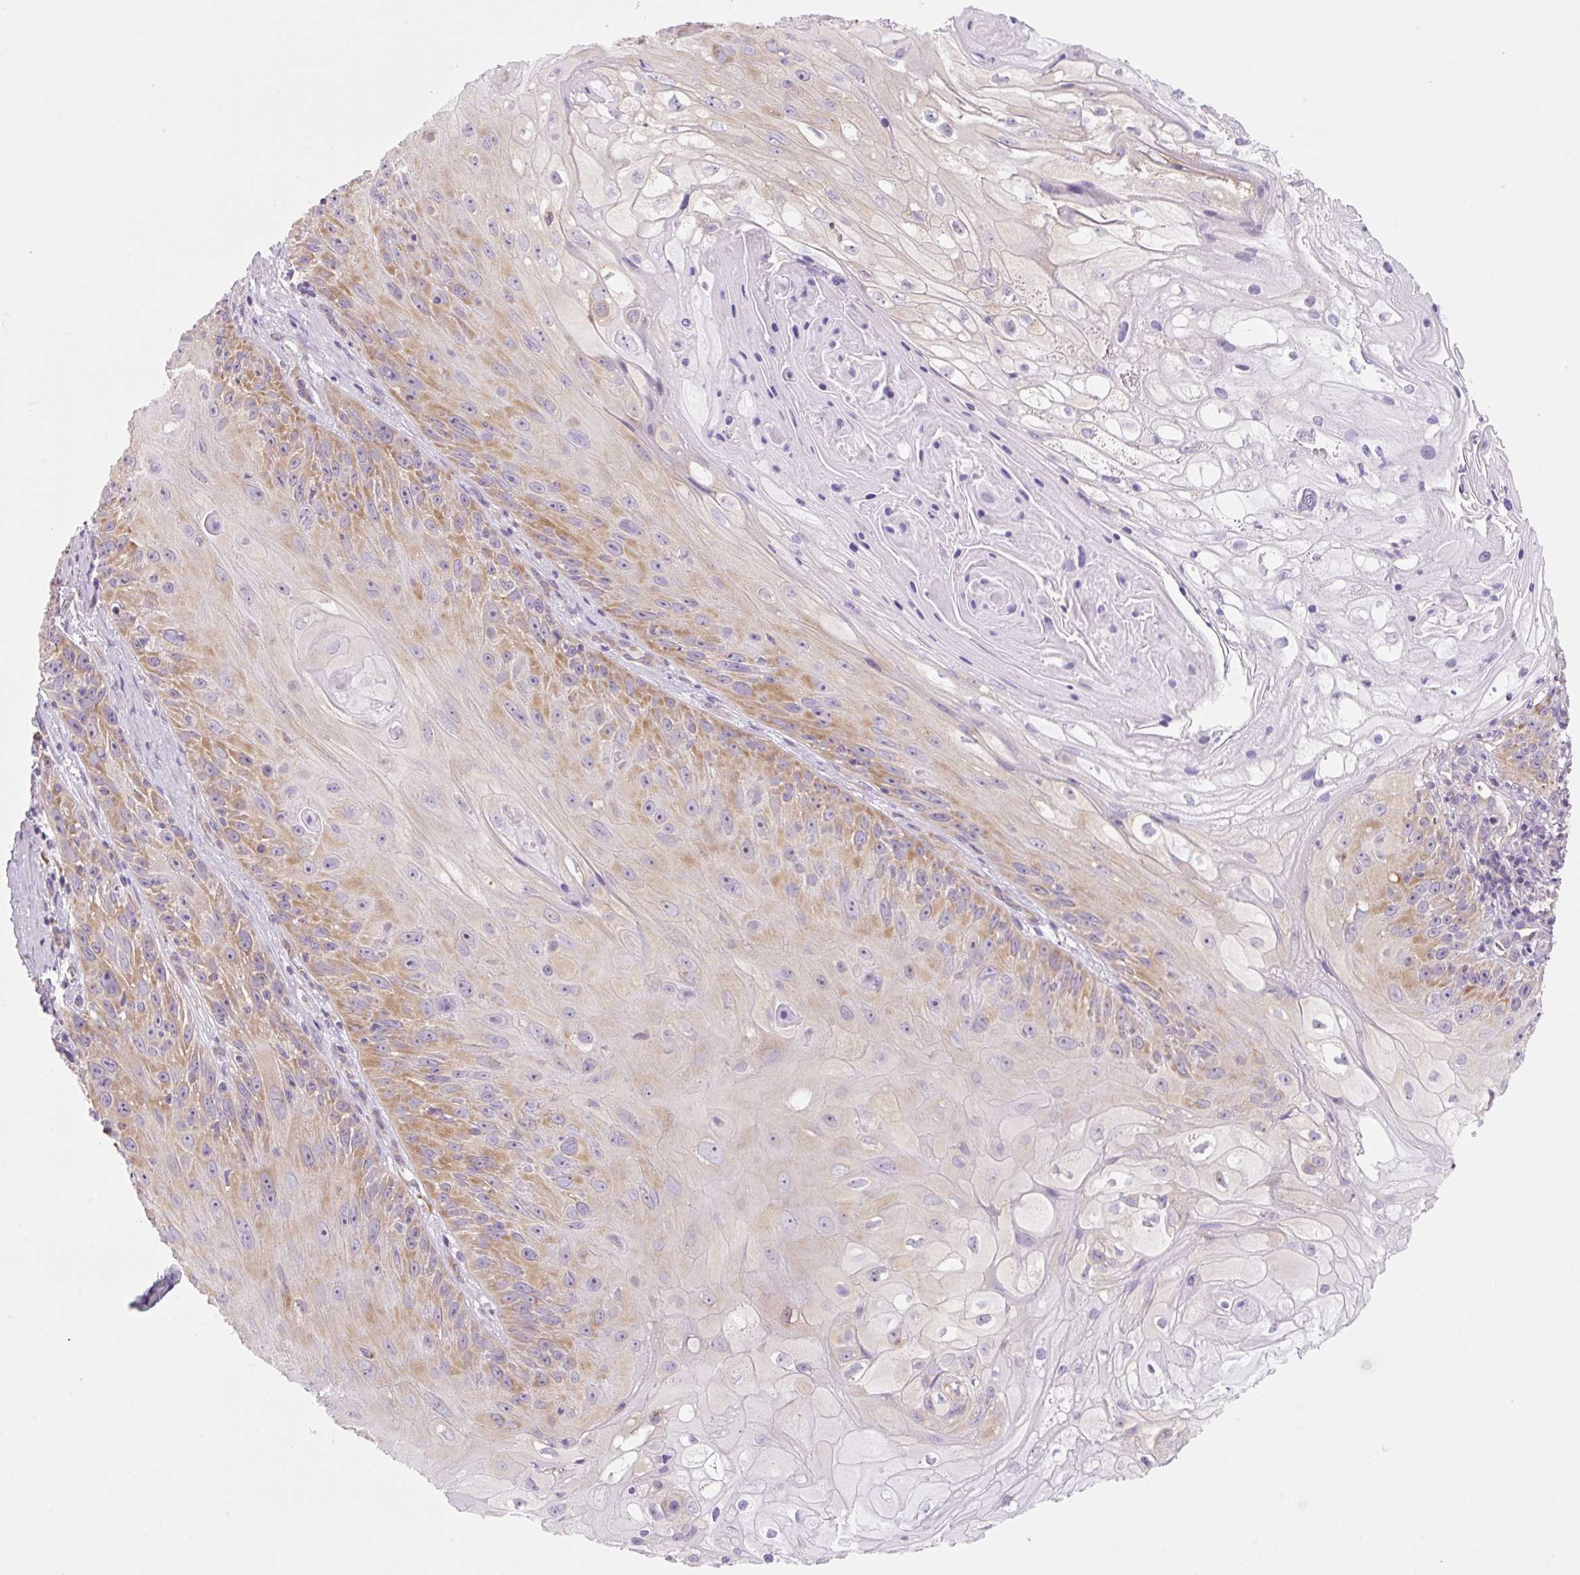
{"staining": {"intensity": "moderate", "quantity": "25%-75%", "location": "cytoplasmic/membranous"}, "tissue": "skin cancer", "cell_type": "Tumor cells", "image_type": "cancer", "snomed": [{"axis": "morphology", "description": "Squamous cell carcinoma, NOS"}, {"axis": "topography", "description": "Skin"}, {"axis": "topography", "description": "Vulva"}], "caption": "High-power microscopy captured an immunohistochemistry histopathology image of squamous cell carcinoma (skin), revealing moderate cytoplasmic/membranous staining in approximately 25%-75% of tumor cells.", "gene": "RPL18A", "patient": {"sex": "female", "age": 76}}